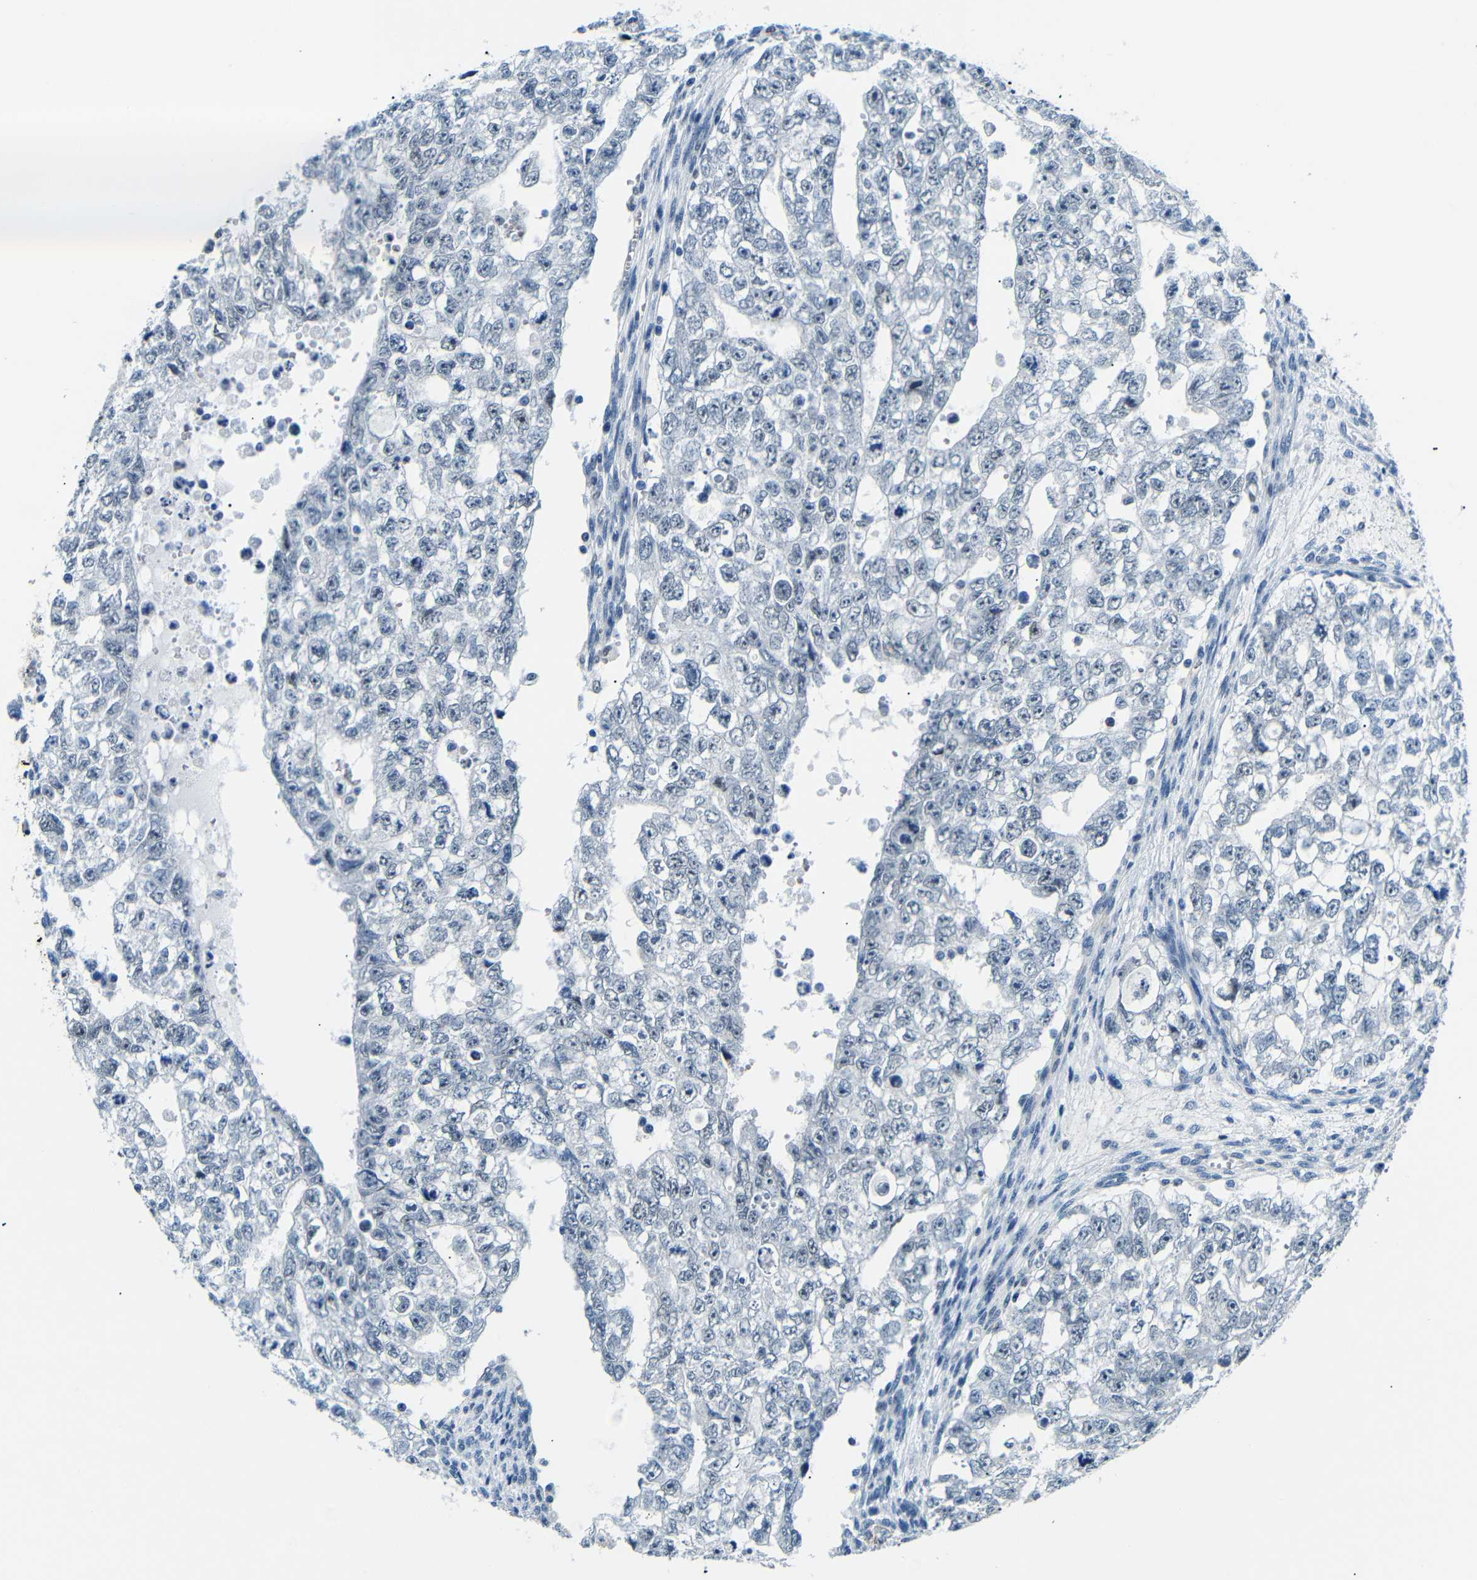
{"staining": {"intensity": "negative", "quantity": "none", "location": "none"}, "tissue": "testis cancer", "cell_type": "Tumor cells", "image_type": "cancer", "snomed": [{"axis": "morphology", "description": "Seminoma, NOS"}, {"axis": "morphology", "description": "Carcinoma, Embryonal, NOS"}, {"axis": "topography", "description": "Testis"}], "caption": "Immunohistochemistry of embryonal carcinoma (testis) demonstrates no expression in tumor cells.", "gene": "TAFA1", "patient": {"sex": "male", "age": 38}}